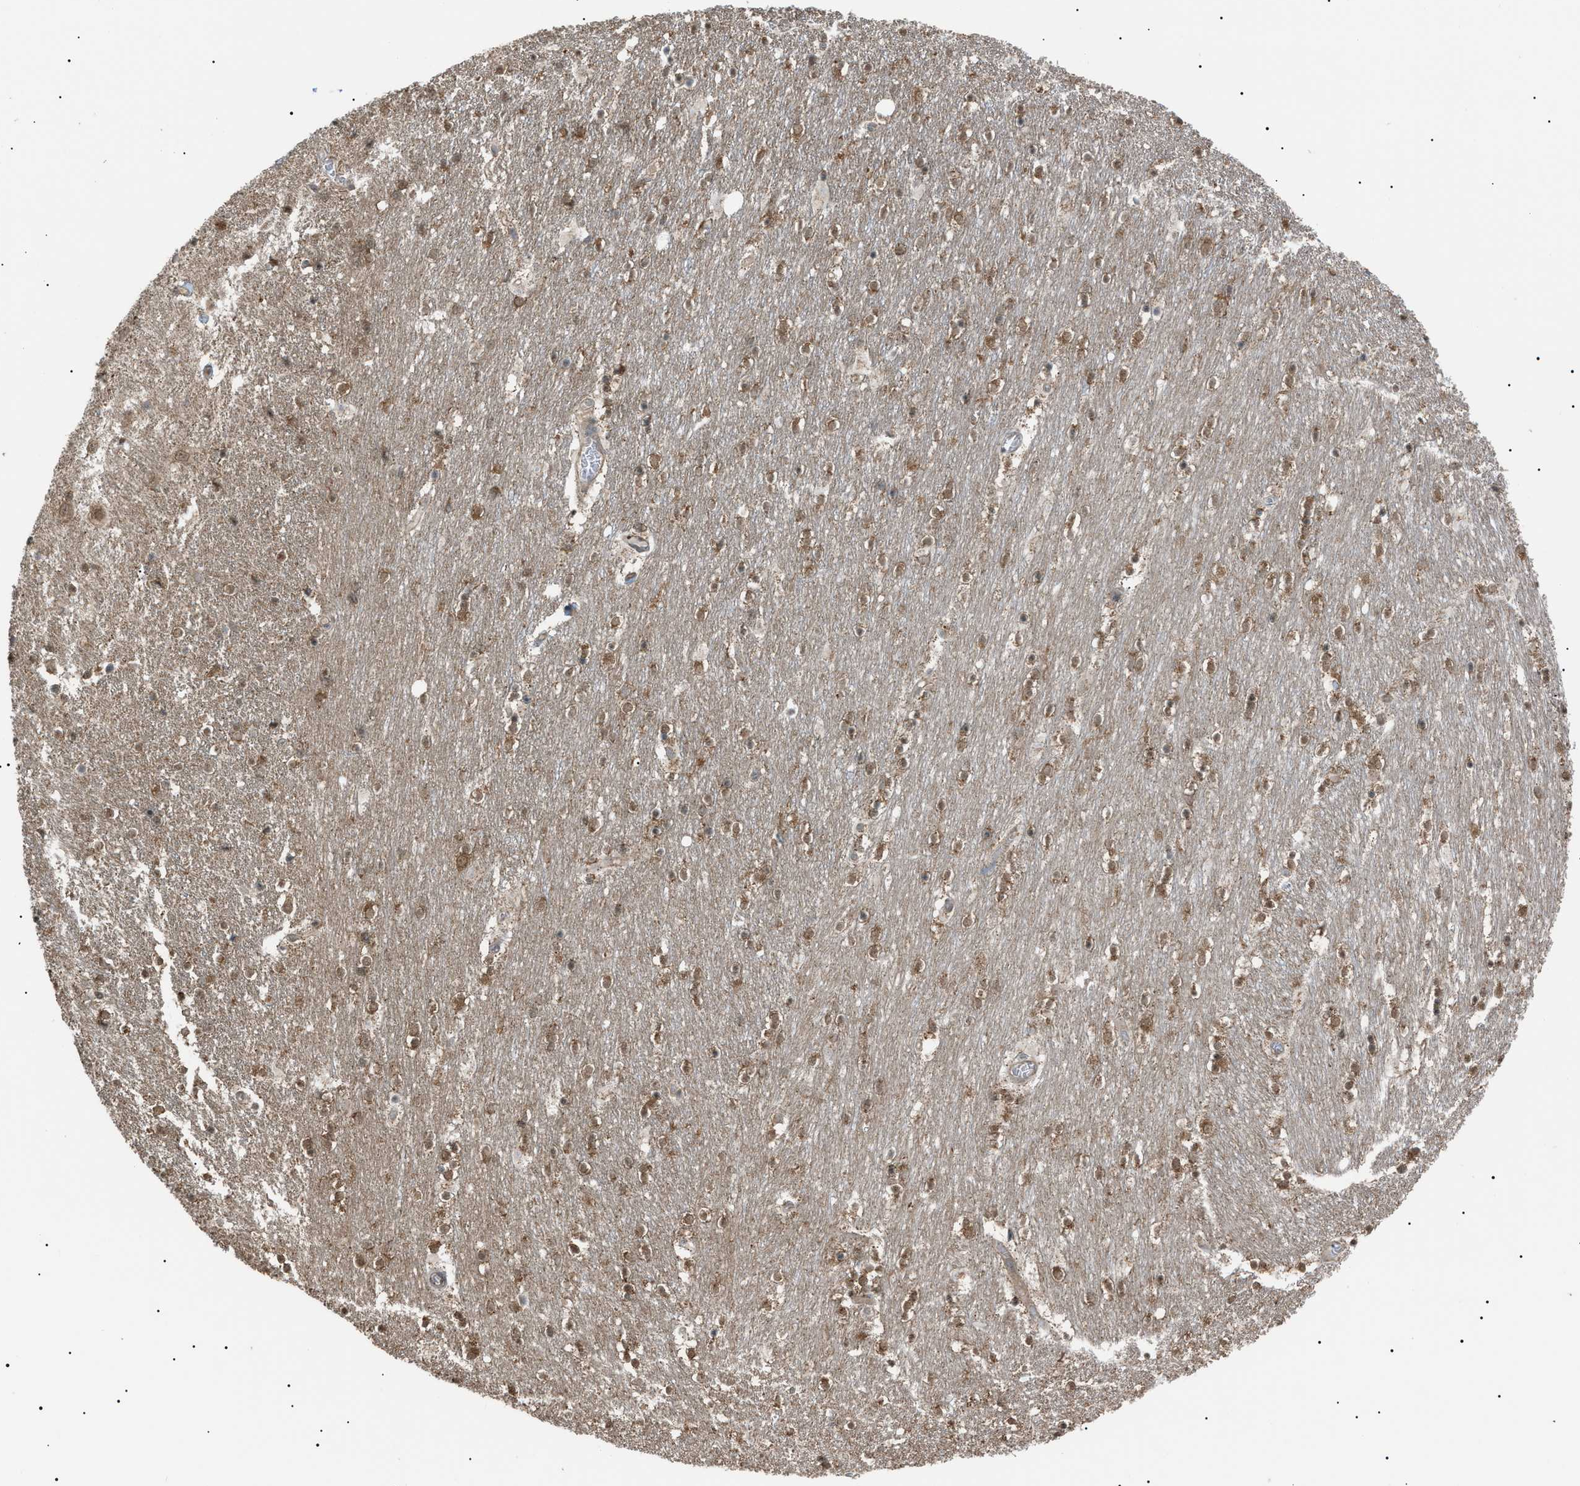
{"staining": {"intensity": "weak", "quantity": "25%-75%", "location": "cytoplasmic/membranous,nuclear"}, "tissue": "caudate", "cell_type": "Glial cells", "image_type": "normal", "snomed": [{"axis": "morphology", "description": "Normal tissue, NOS"}, {"axis": "topography", "description": "Lateral ventricle wall"}], "caption": "Normal caudate was stained to show a protein in brown. There is low levels of weak cytoplasmic/membranous,nuclear expression in approximately 25%-75% of glial cells.", "gene": "LPIN2", "patient": {"sex": "female", "age": 54}}